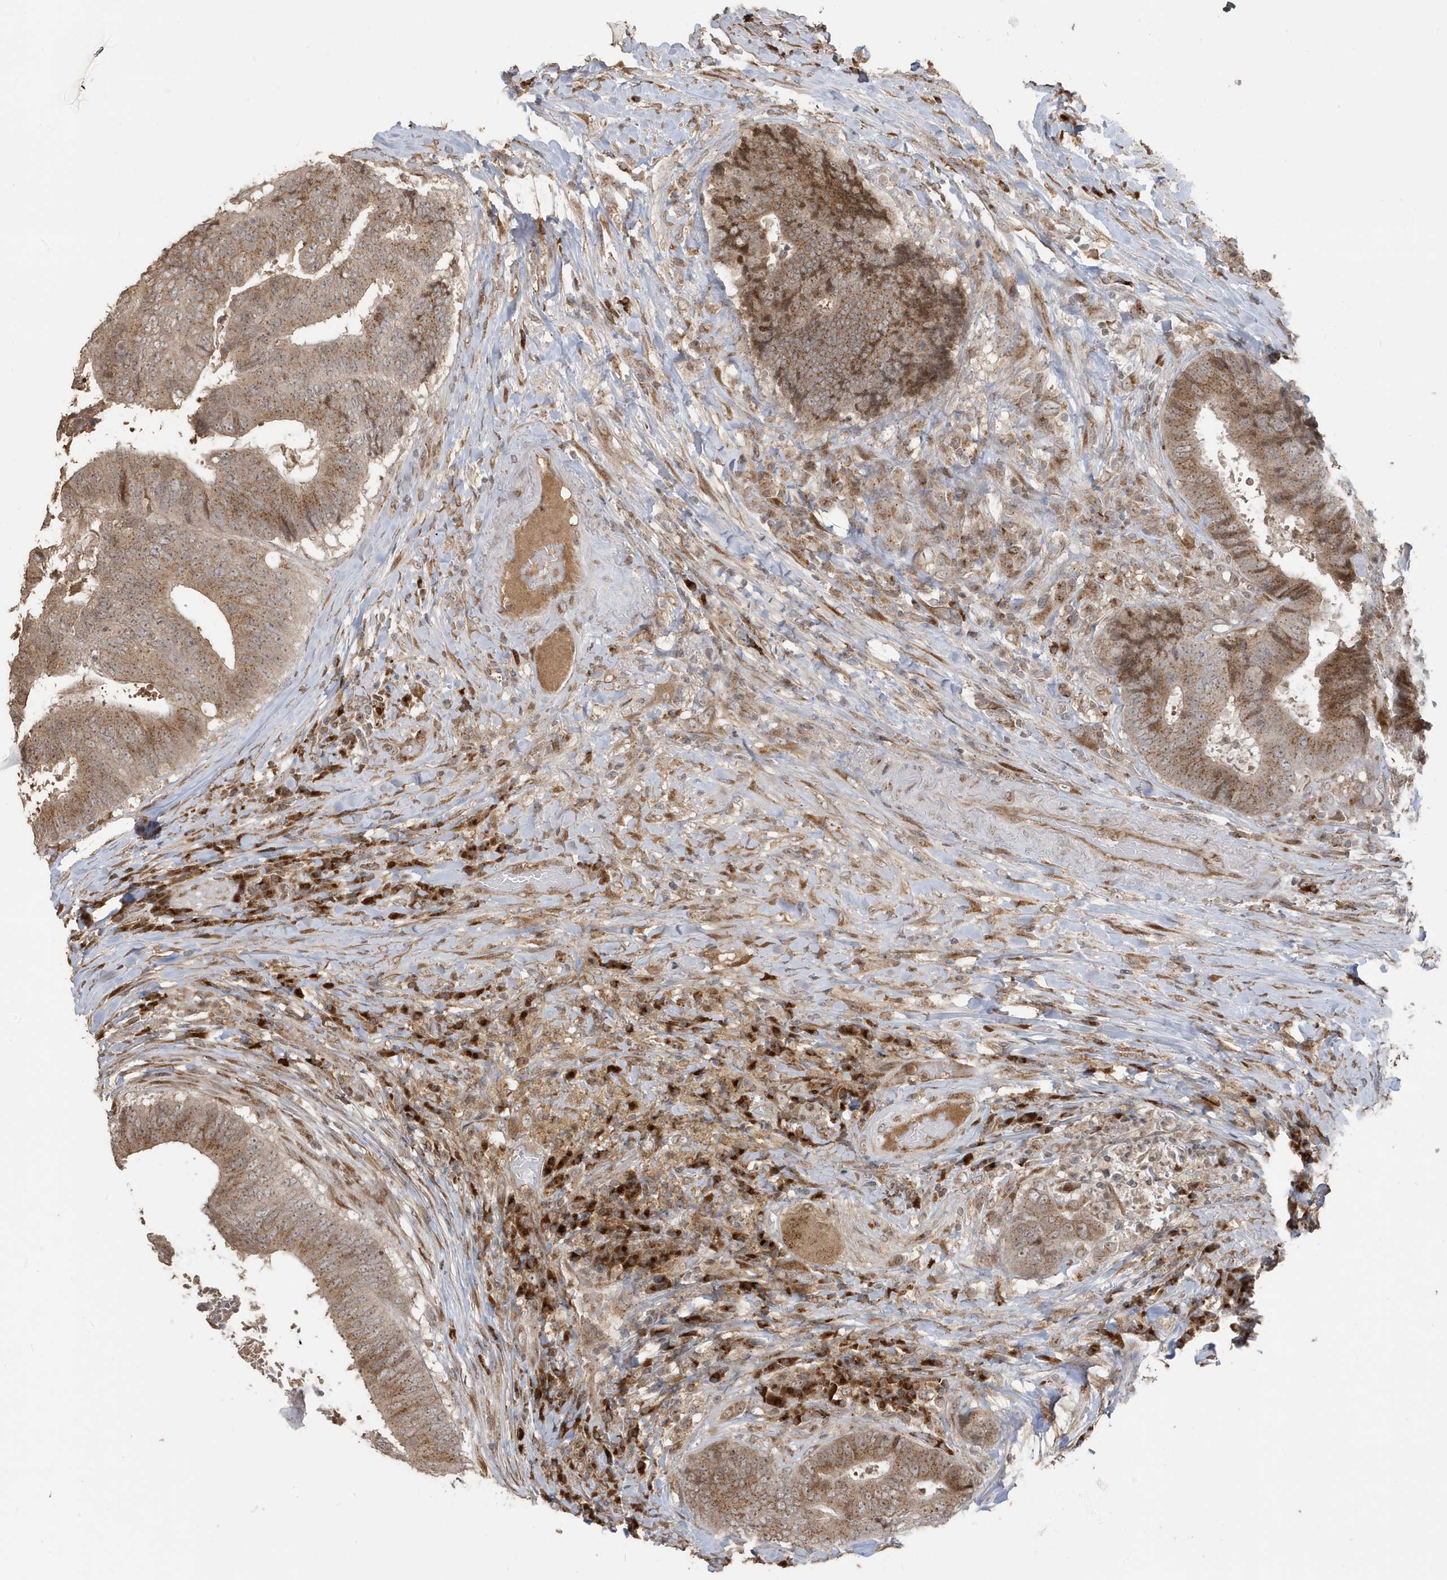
{"staining": {"intensity": "moderate", "quantity": ">75%", "location": "cytoplasmic/membranous"}, "tissue": "colorectal cancer", "cell_type": "Tumor cells", "image_type": "cancer", "snomed": [{"axis": "morphology", "description": "Adenocarcinoma, NOS"}, {"axis": "topography", "description": "Rectum"}], "caption": "This micrograph exhibits immunohistochemistry staining of human adenocarcinoma (colorectal), with medium moderate cytoplasmic/membranous expression in approximately >75% of tumor cells.", "gene": "RER1", "patient": {"sex": "male", "age": 72}}